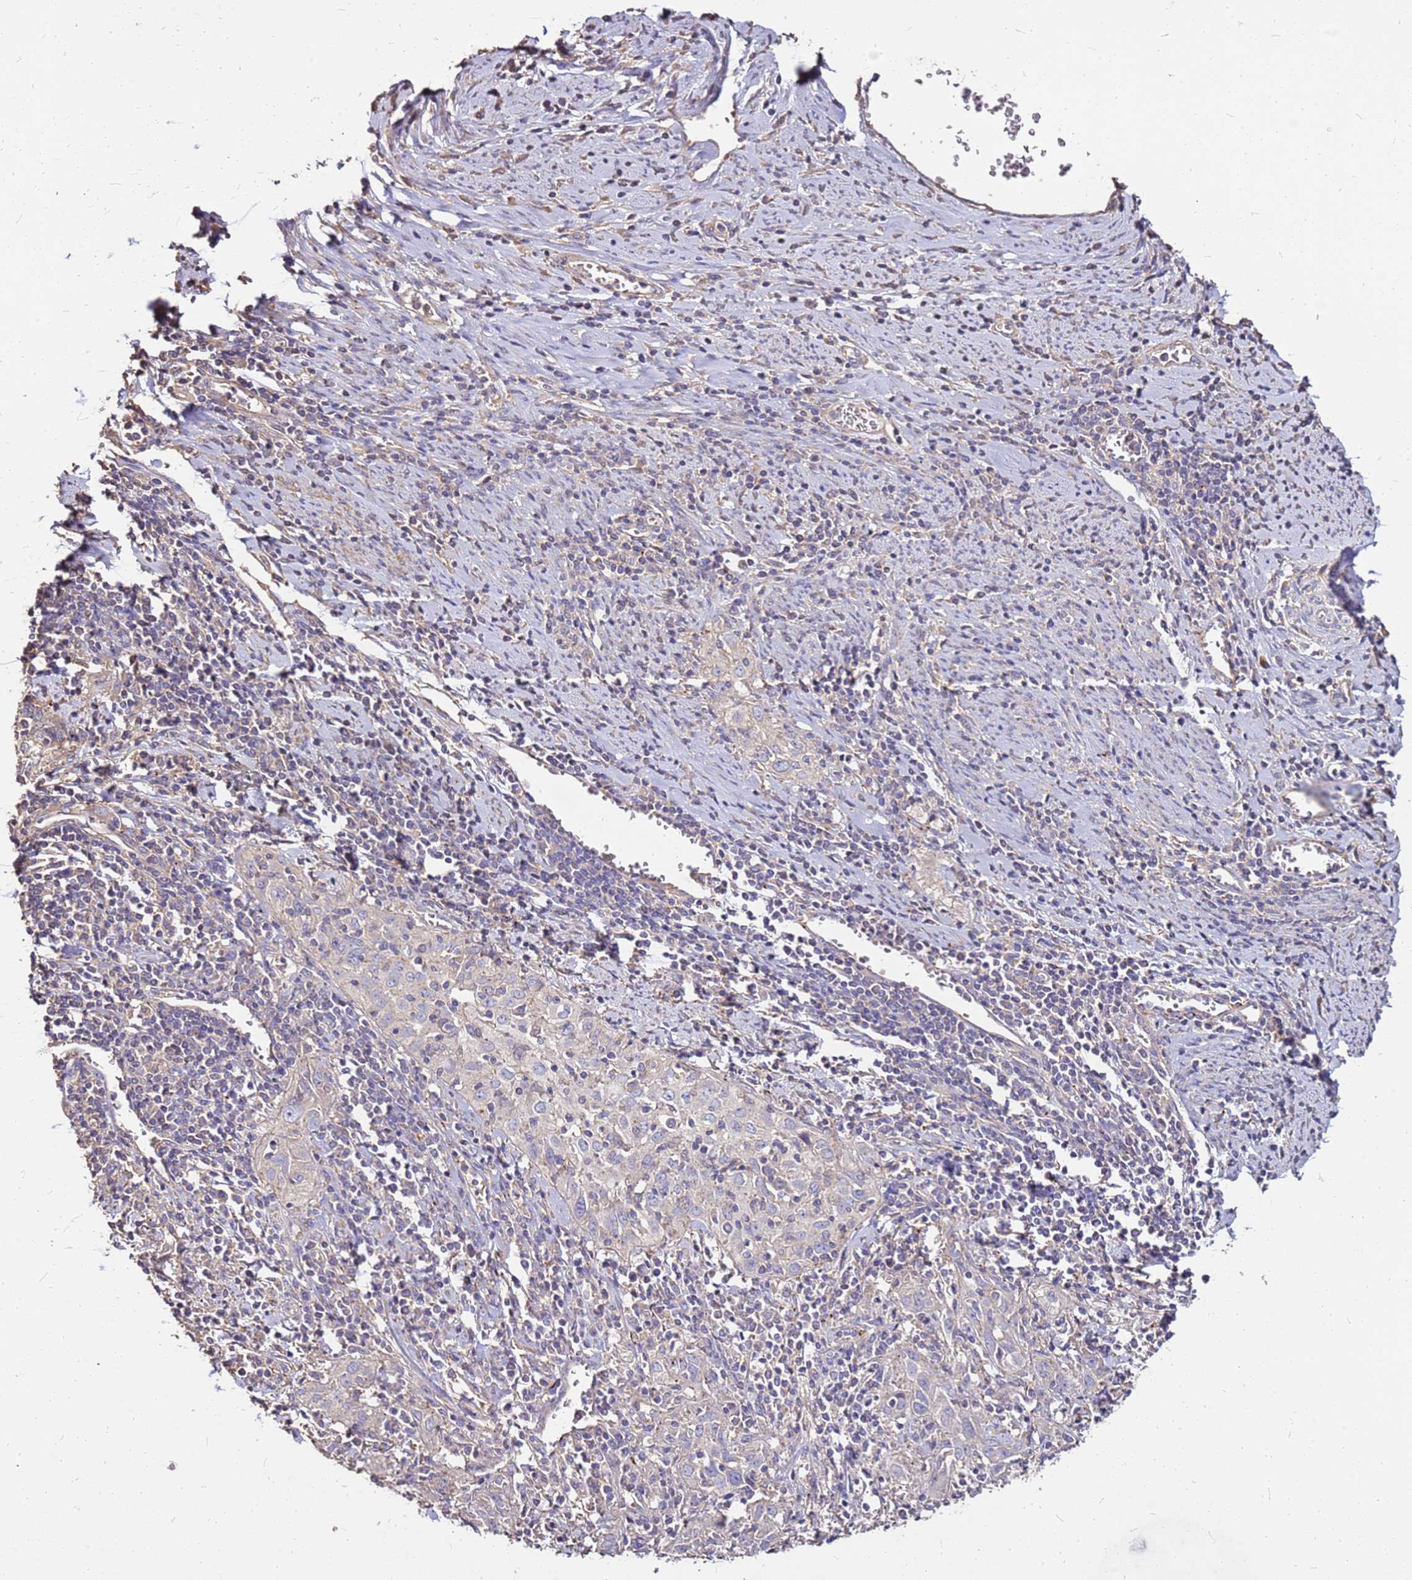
{"staining": {"intensity": "negative", "quantity": "none", "location": "none"}, "tissue": "cervical cancer", "cell_type": "Tumor cells", "image_type": "cancer", "snomed": [{"axis": "morphology", "description": "Squamous cell carcinoma, NOS"}, {"axis": "topography", "description": "Cervix"}], "caption": "This is a micrograph of immunohistochemistry staining of squamous cell carcinoma (cervical), which shows no staining in tumor cells.", "gene": "EXD3", "patient": {"sex": "female", "age": 57}}